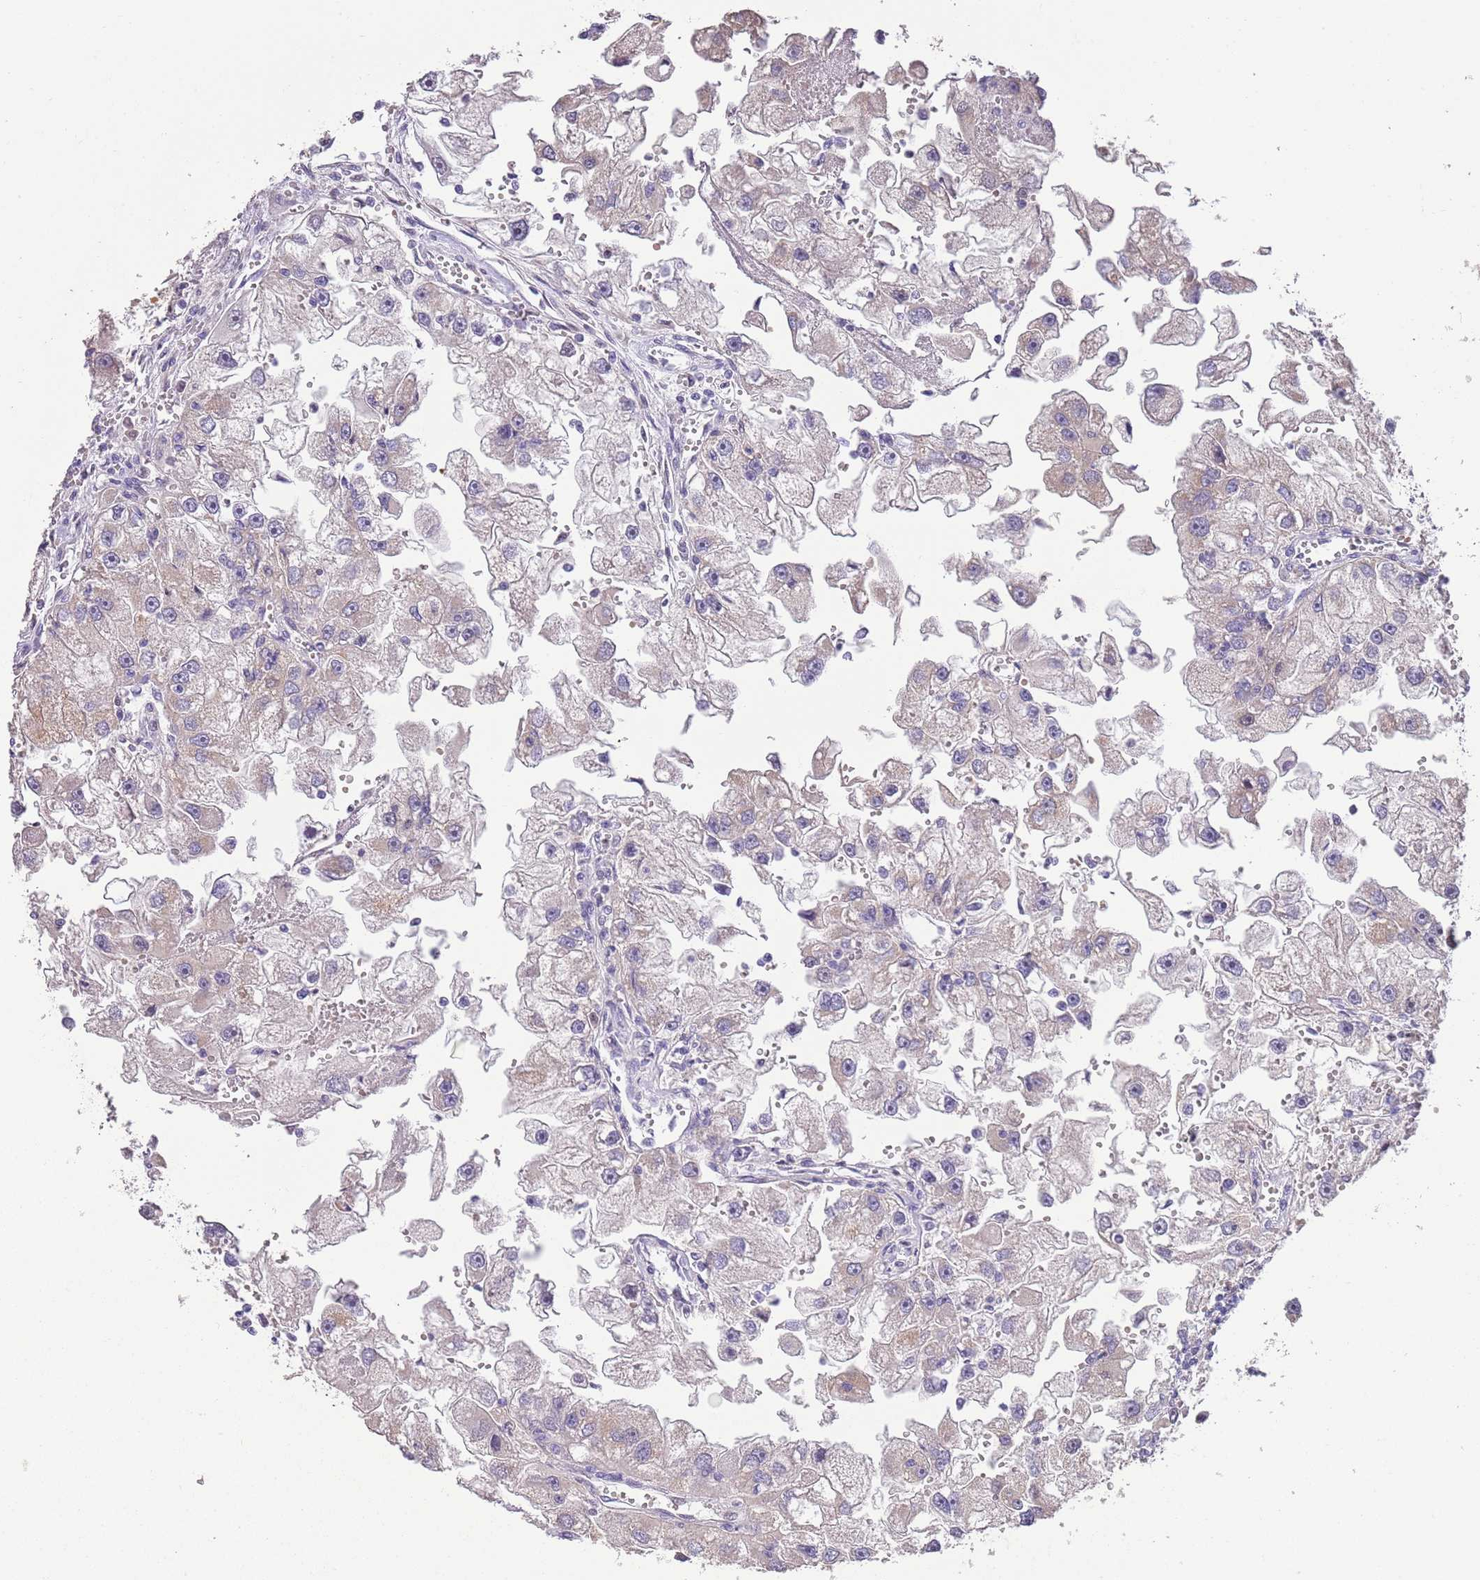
{"staining": {"intensity": "negative", "quantity": "none", "location": "none"}, "tissue": "renal cancer", "cell_type": "Tumor cells", "image_type": "cancer", "snomed": [{"axis": "morphology", "description": "Adenocarcinoma, NOS"}, {"axis": "topography", "description": "Kidney"}], "caption": "Tumor cells are negative for brown protein staining in adenocarcinoma (renal).", "gene": "ZNF658", "patient": {"sex": "male", "age": 63}}